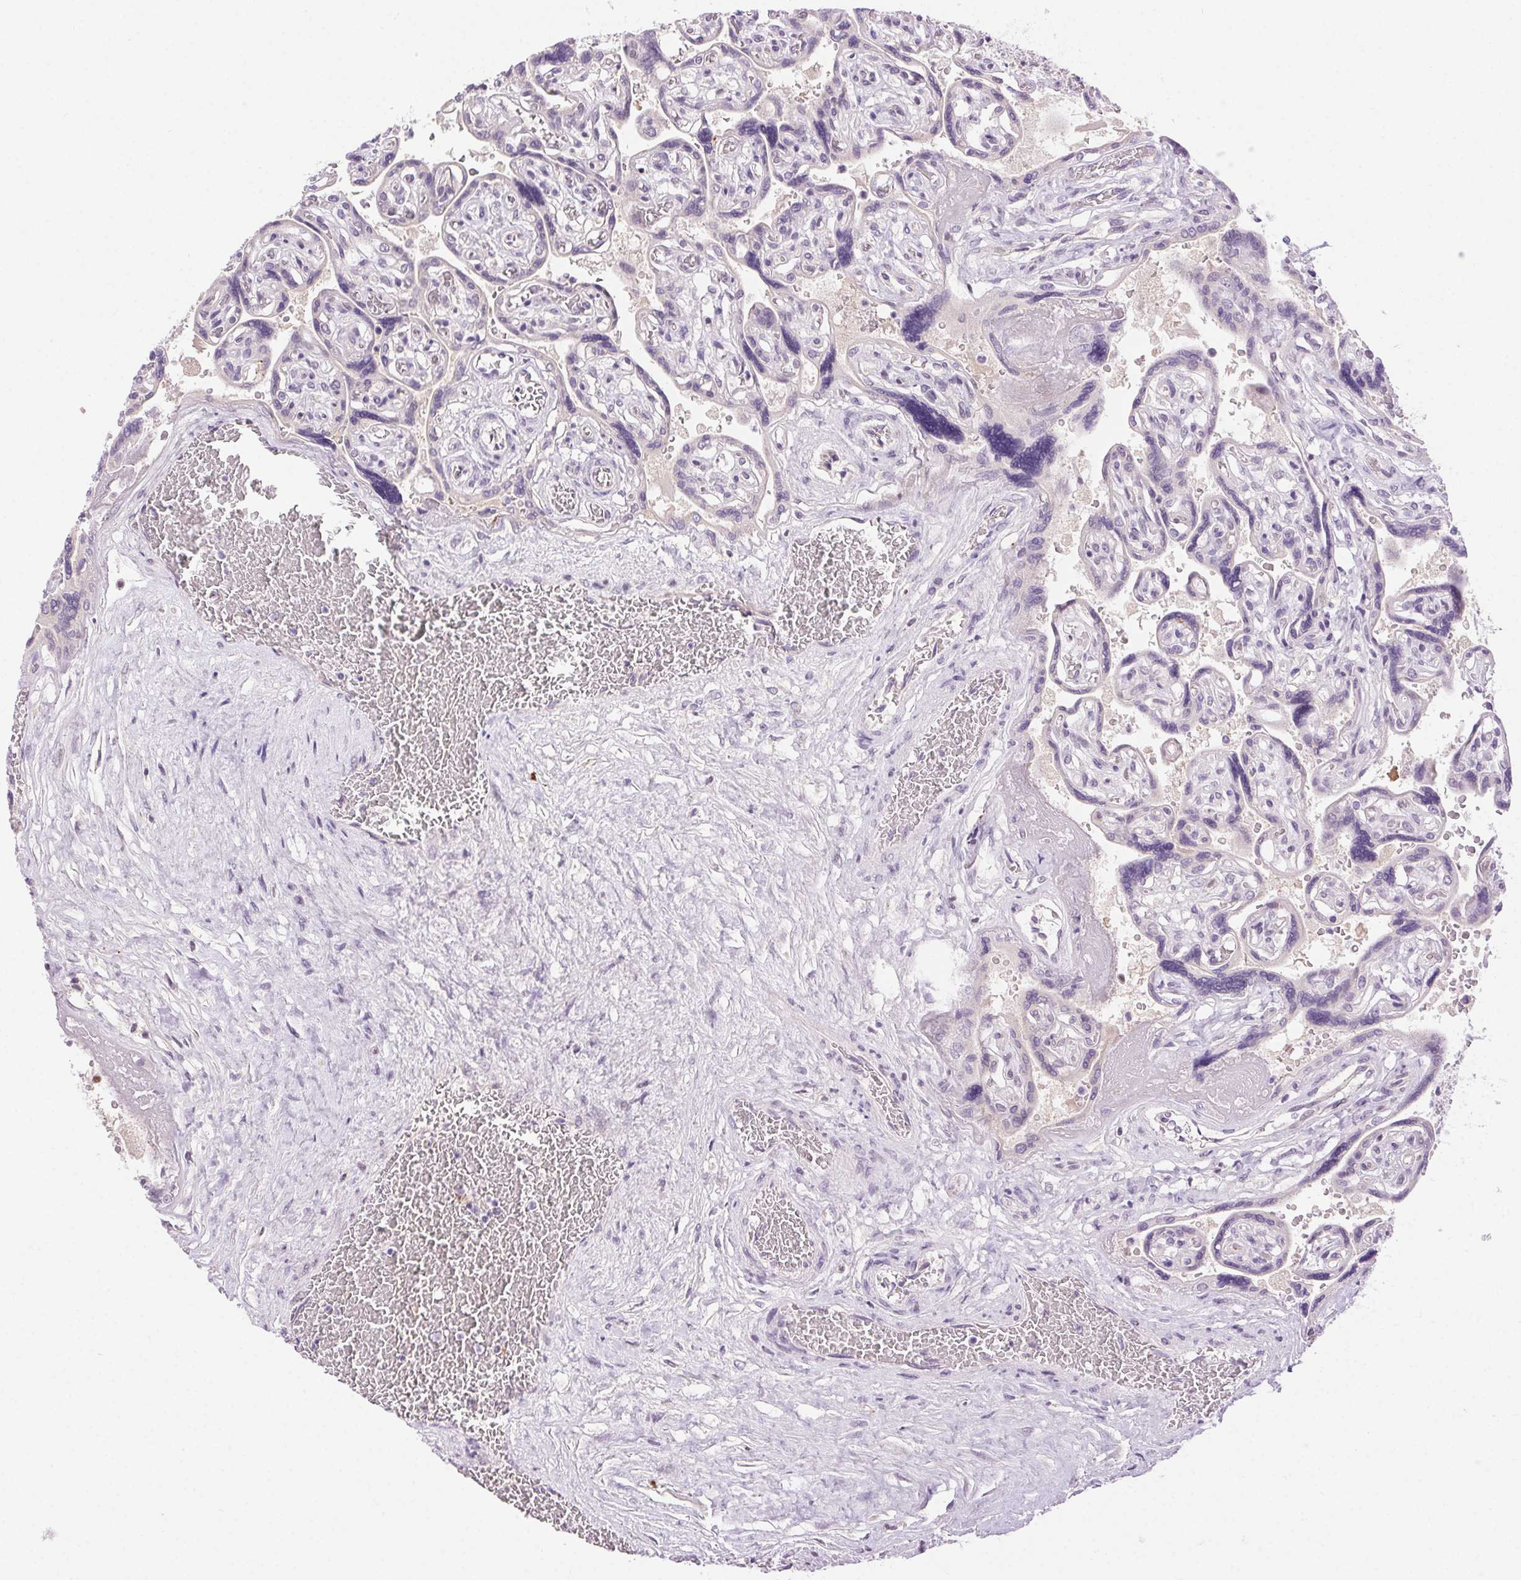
{"staining": {"intensity": "negative", "quantity": "none", "location": "none"}, "tissue": "placenta", "cell_type": "Decidual cells", "image_type": "normal", "snomed": [{"axis": "morphology", "description": "Normal tissue, NOS"}, {"axis": "topography", "description": "Placenta"}], "caption": "High power microscopy micrograph of an immunohistochemistry (IHC) photomicrograph of unremarkable placenta, revealing no significant positivity in decidual cells.", "gene": "SYT11", "patient": {"sex": "female", "age": 32}}